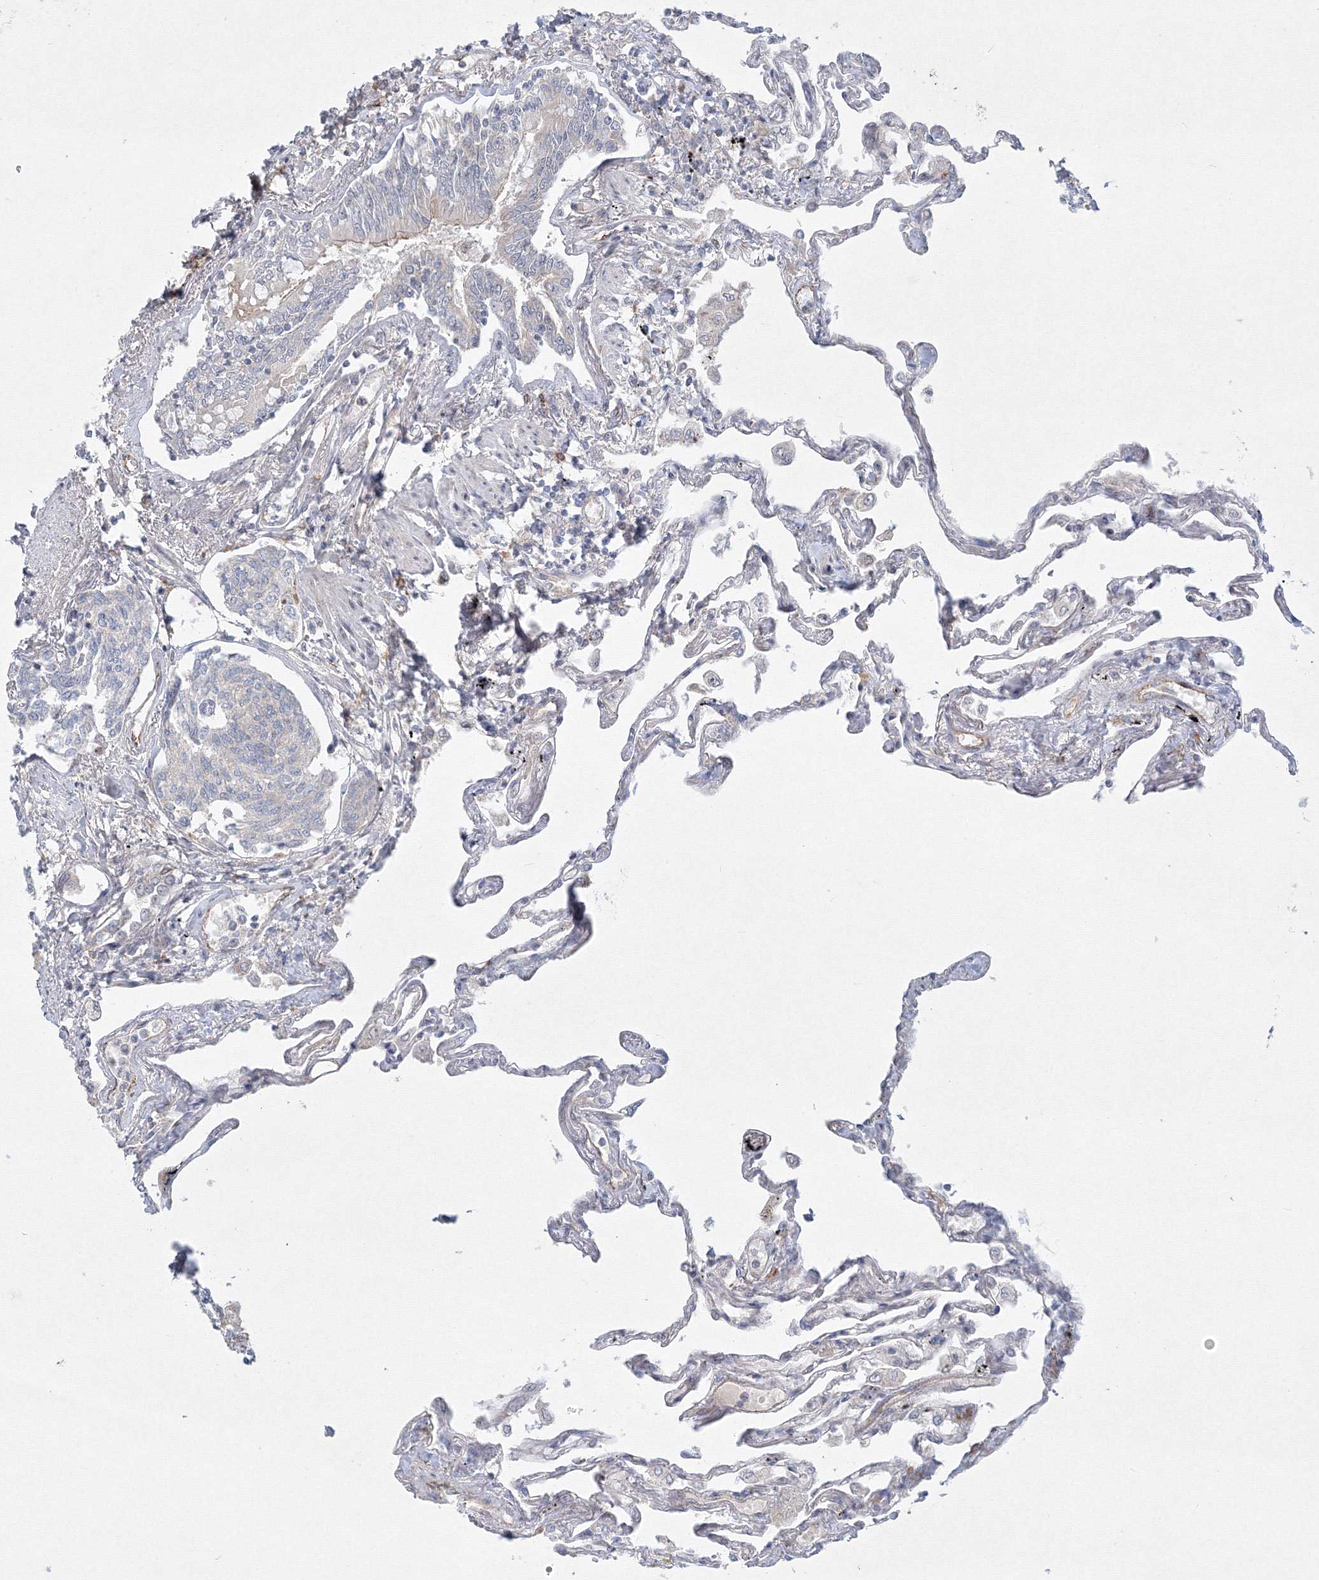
{"staining": {"intensity": "negative", "quantity": "none", "location": "none"}, "tissue": "lung", "cell_type": "Alveolar cells", "image_type": "normal", "snomed": [{"axis": "morphology", "description": "Normal tissue, NOS"}, {"axis": "topography", "description": "Lung"}], "caption": "Immunohistochemistry image of normal lung stained for a protein (brown), which displays no positivity in alveolar cells.", "gene": "WDR49", "patient": {"sex": "female", "age": 67}}